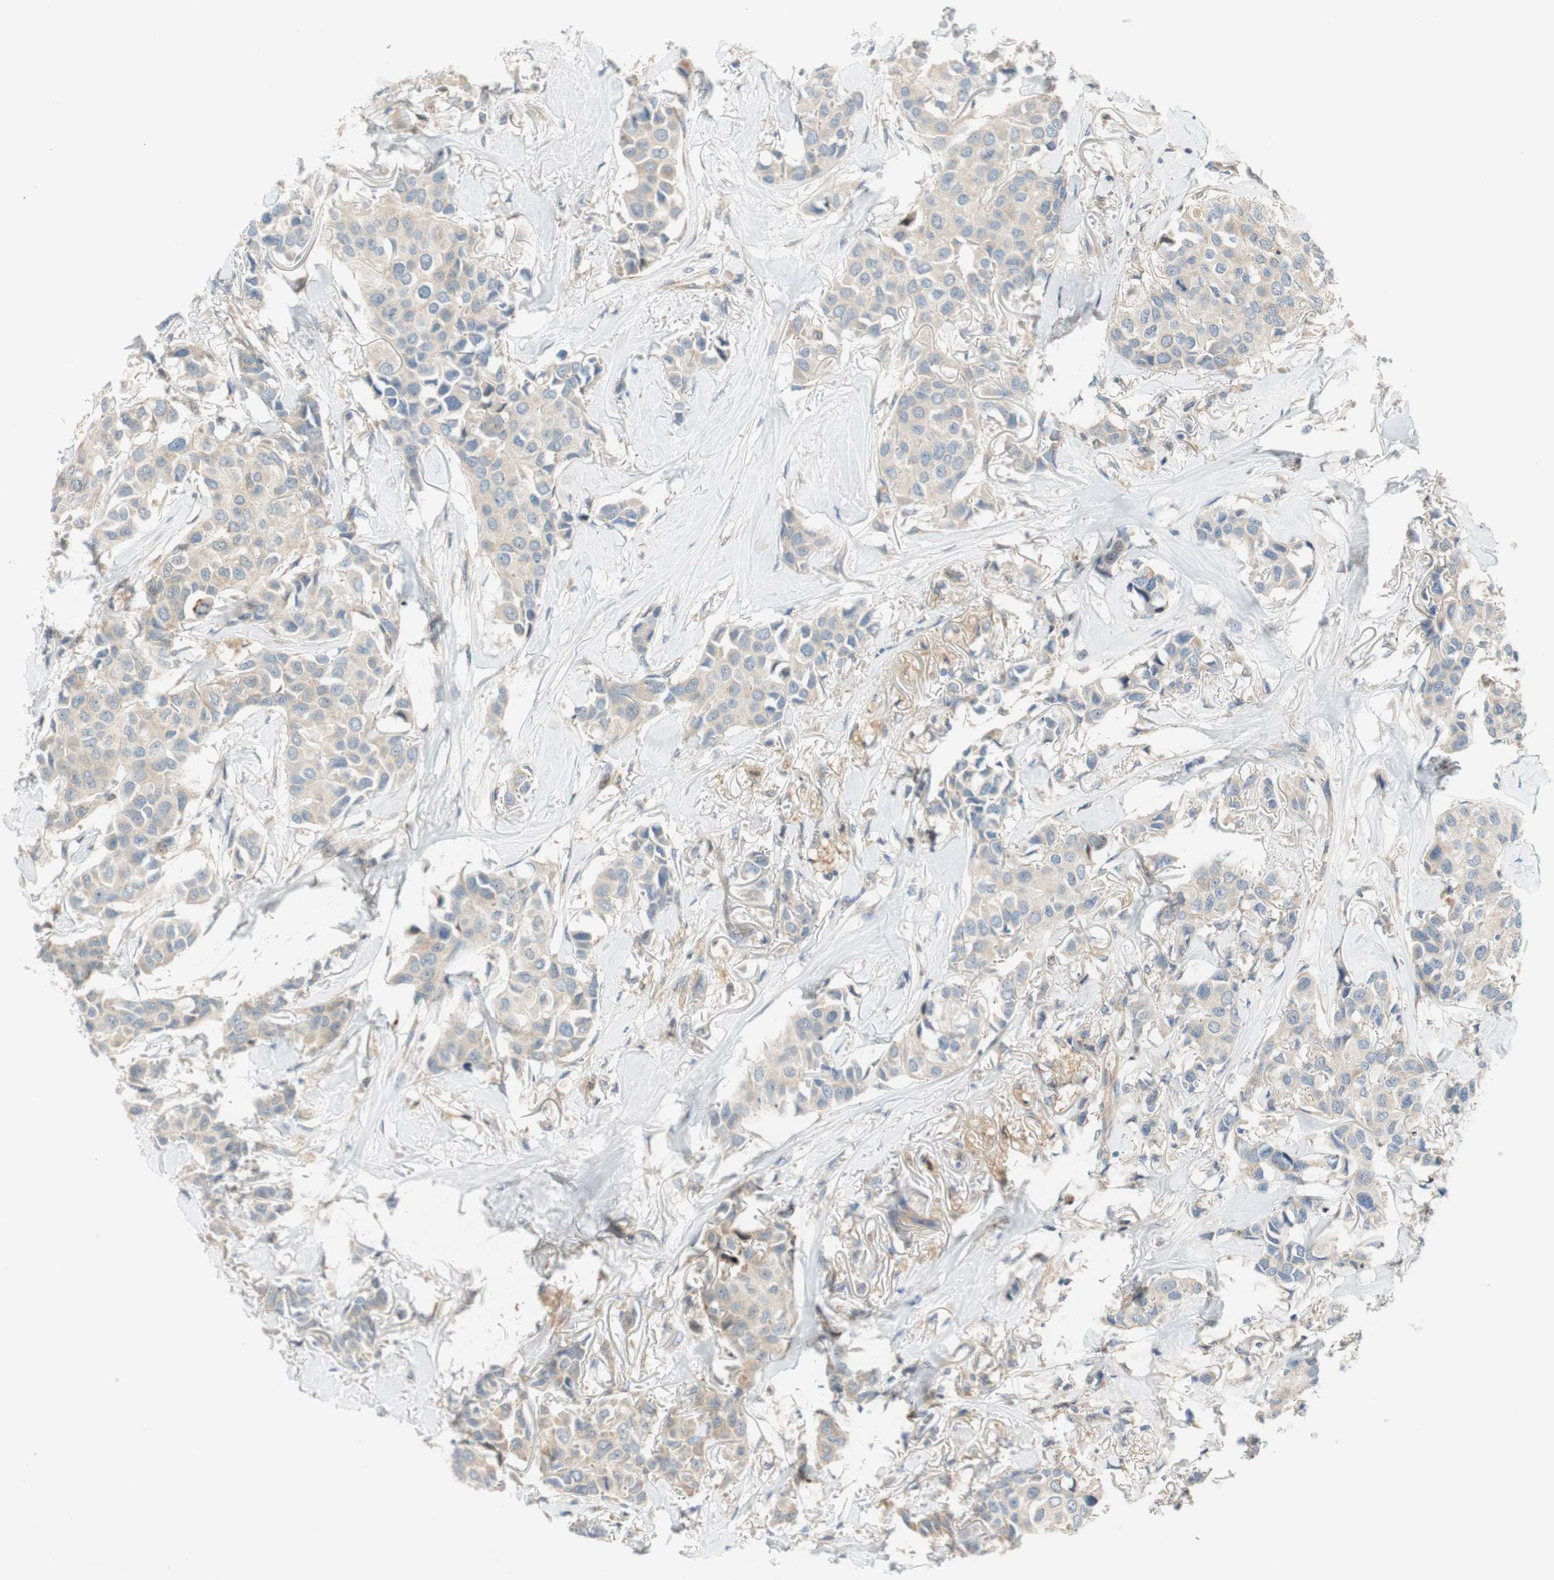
{"staining": {"intensity": "weak", "quantity": "25%-75%", "location": "cytoplasmic/membranous"}, "tissue": "breast cancer", "cell_type": "Tumor cells", "image_type": "cancer", "snomed": [{"axis": "morphology", "description": "Duct carcinoma"}, {"axis": "topography", "description": "Breast"}], "caption": "Immunohistochemistry (IHC) (DAB (3,3'-diaminobenzidine)) staining of human breast cancer displays weak cytoplasmic/membranous protein staining in approximately 25%-75% of tumor cells.", "gene": "GATD1", "patient": {"sex": "female", "age": 80}}